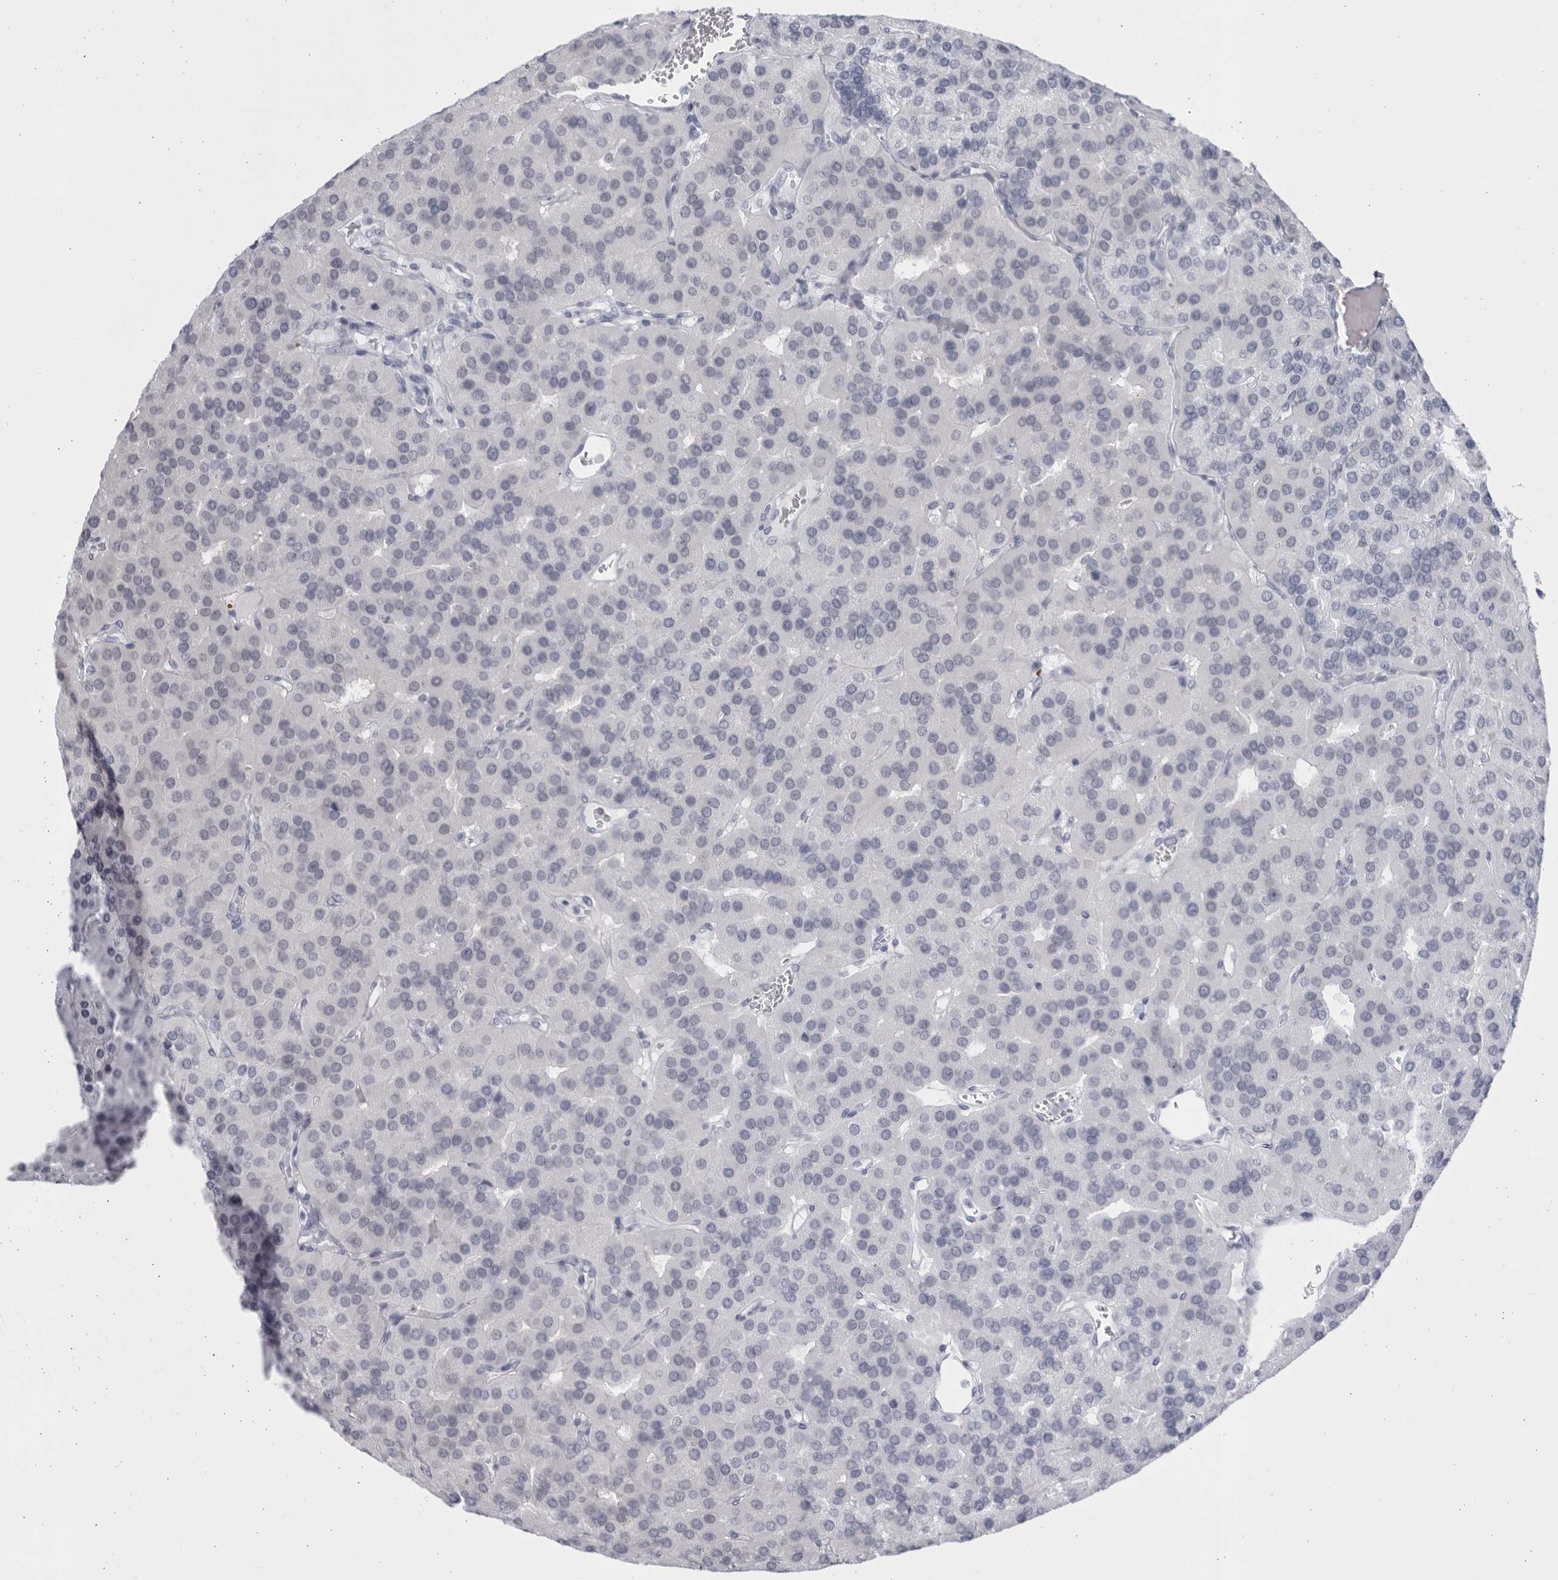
{"staining": {"intensity": "negative", "quantity": "none", "location": "none"}, "tissue": "parathyroid gland", "cell_type": "Glandular cells", "image_type": "normal", "snomed": [{"axis": "morphology", "description": "Normal tissue, NOS"}, {"axis": "morphology", "description": "Adenoma, NOS"}, {"axis": "topography", "description": "Parathyroid gland"}], "caption": "This photomicrograph is of normal parathyroid gland stained with immunohistochemistry (IHC) to label a protein in brown with the nuclei are counter-stained blue. There is no staining in glandular cells. Brightfield microscopy of immunohistochemistry (IHC) stained with DAB (brown) and hematoxylin (blue), captured at high magnification.", "gene": "CCDC181", "patient": {"sex": "female", "age": 86}}